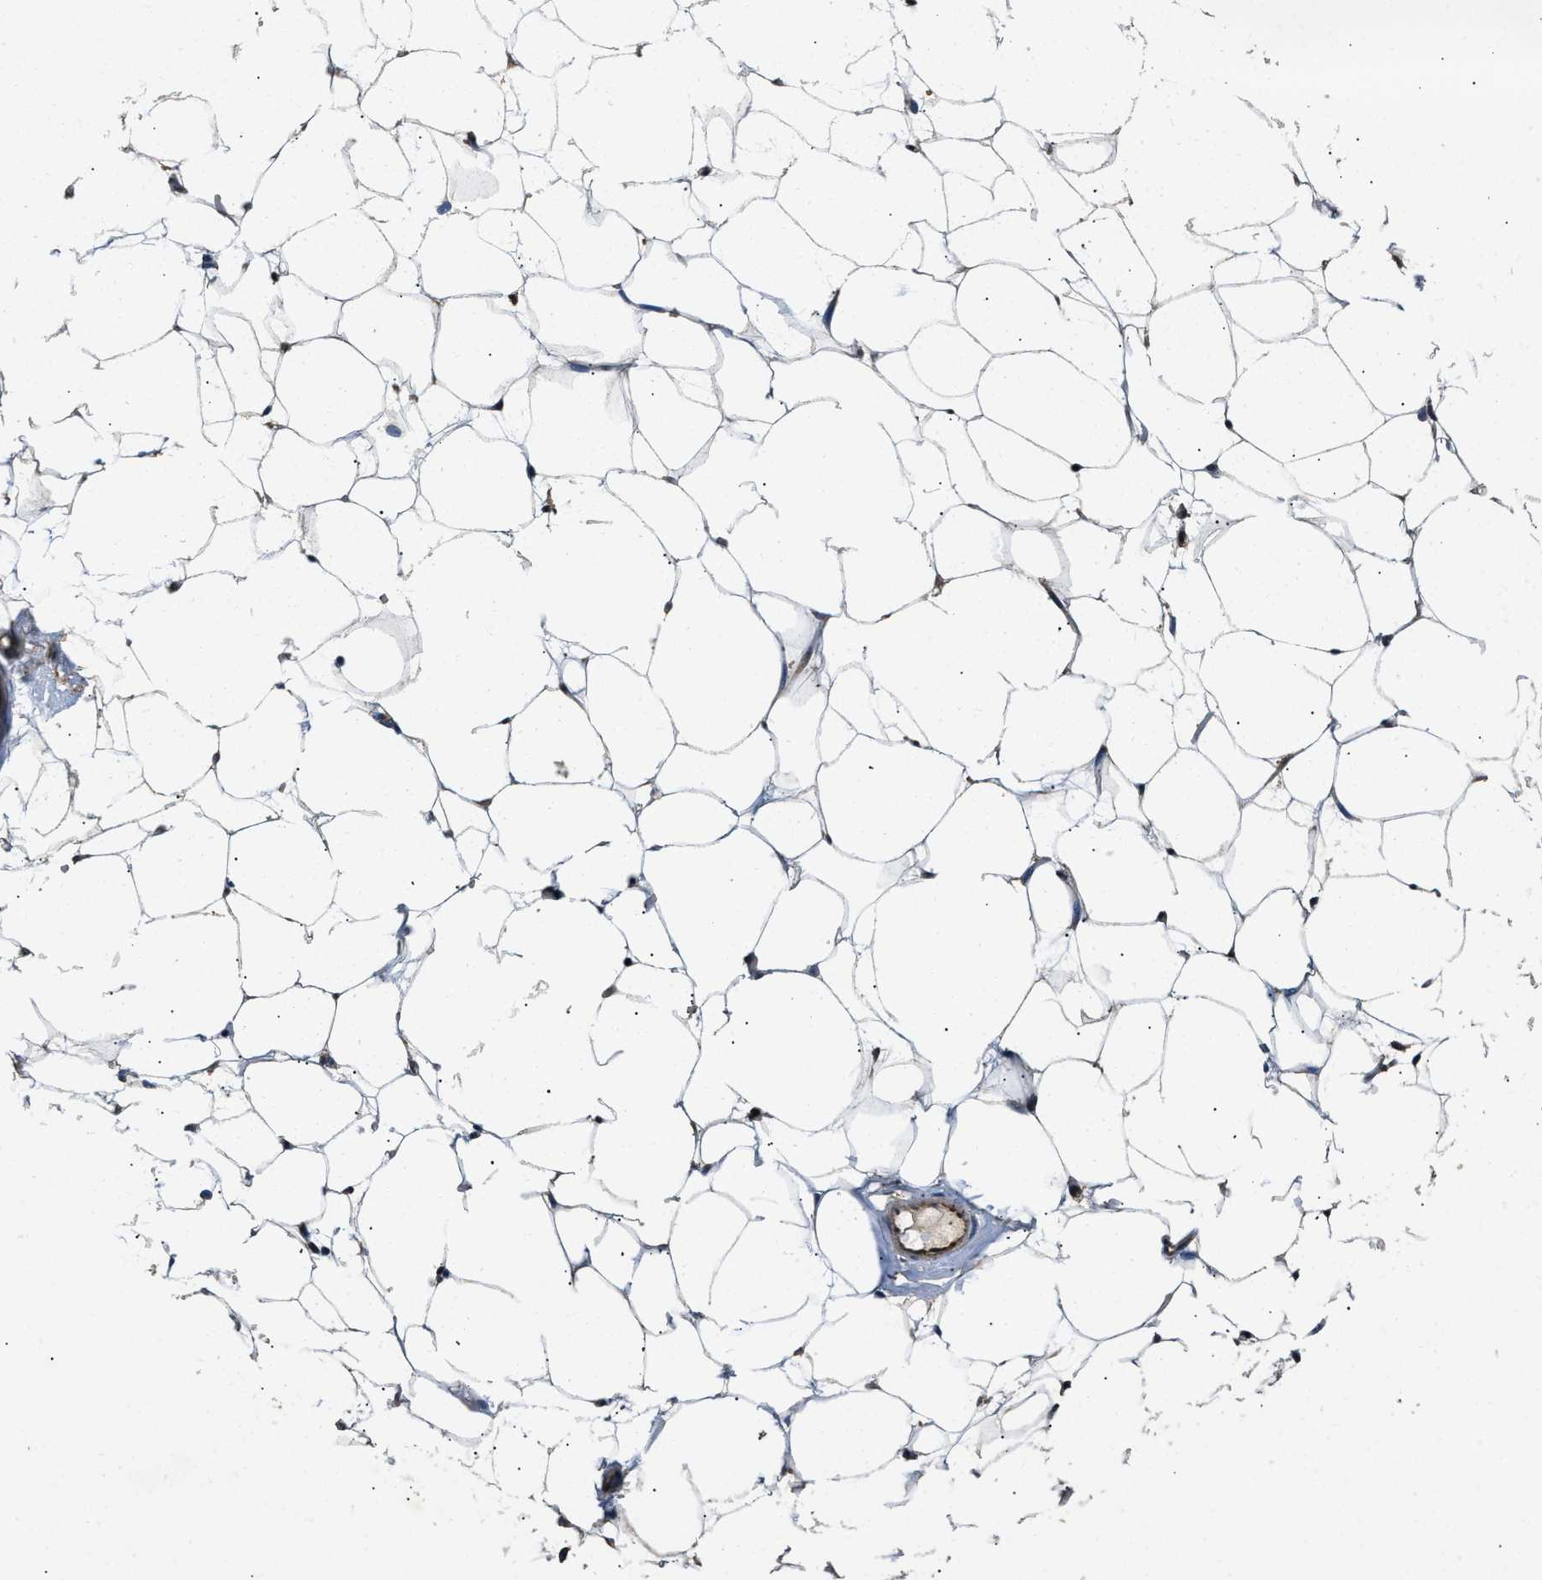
{"staining": {"intensity": "negative", "quantity": "none", "location": "none"}, "tissue": "adipose tissue", "cell_type": "Adipocytes", "image_type": "normal", "snomed": [{"axis": "morphology", "description": "Normal tissue, NOS"}, {"axis": "topography", "description": "Breast"}, {"axis": "topography", "description": "Soft tissue"}], "caption": "DAB (3,3'-diaminobenzidine) immunohistochemical staining of unremarkable adipose tissue displays no significant staining in adipocytes.", "gene": "DNAJC2", "patient": {"sex": "female", "age": 75}}